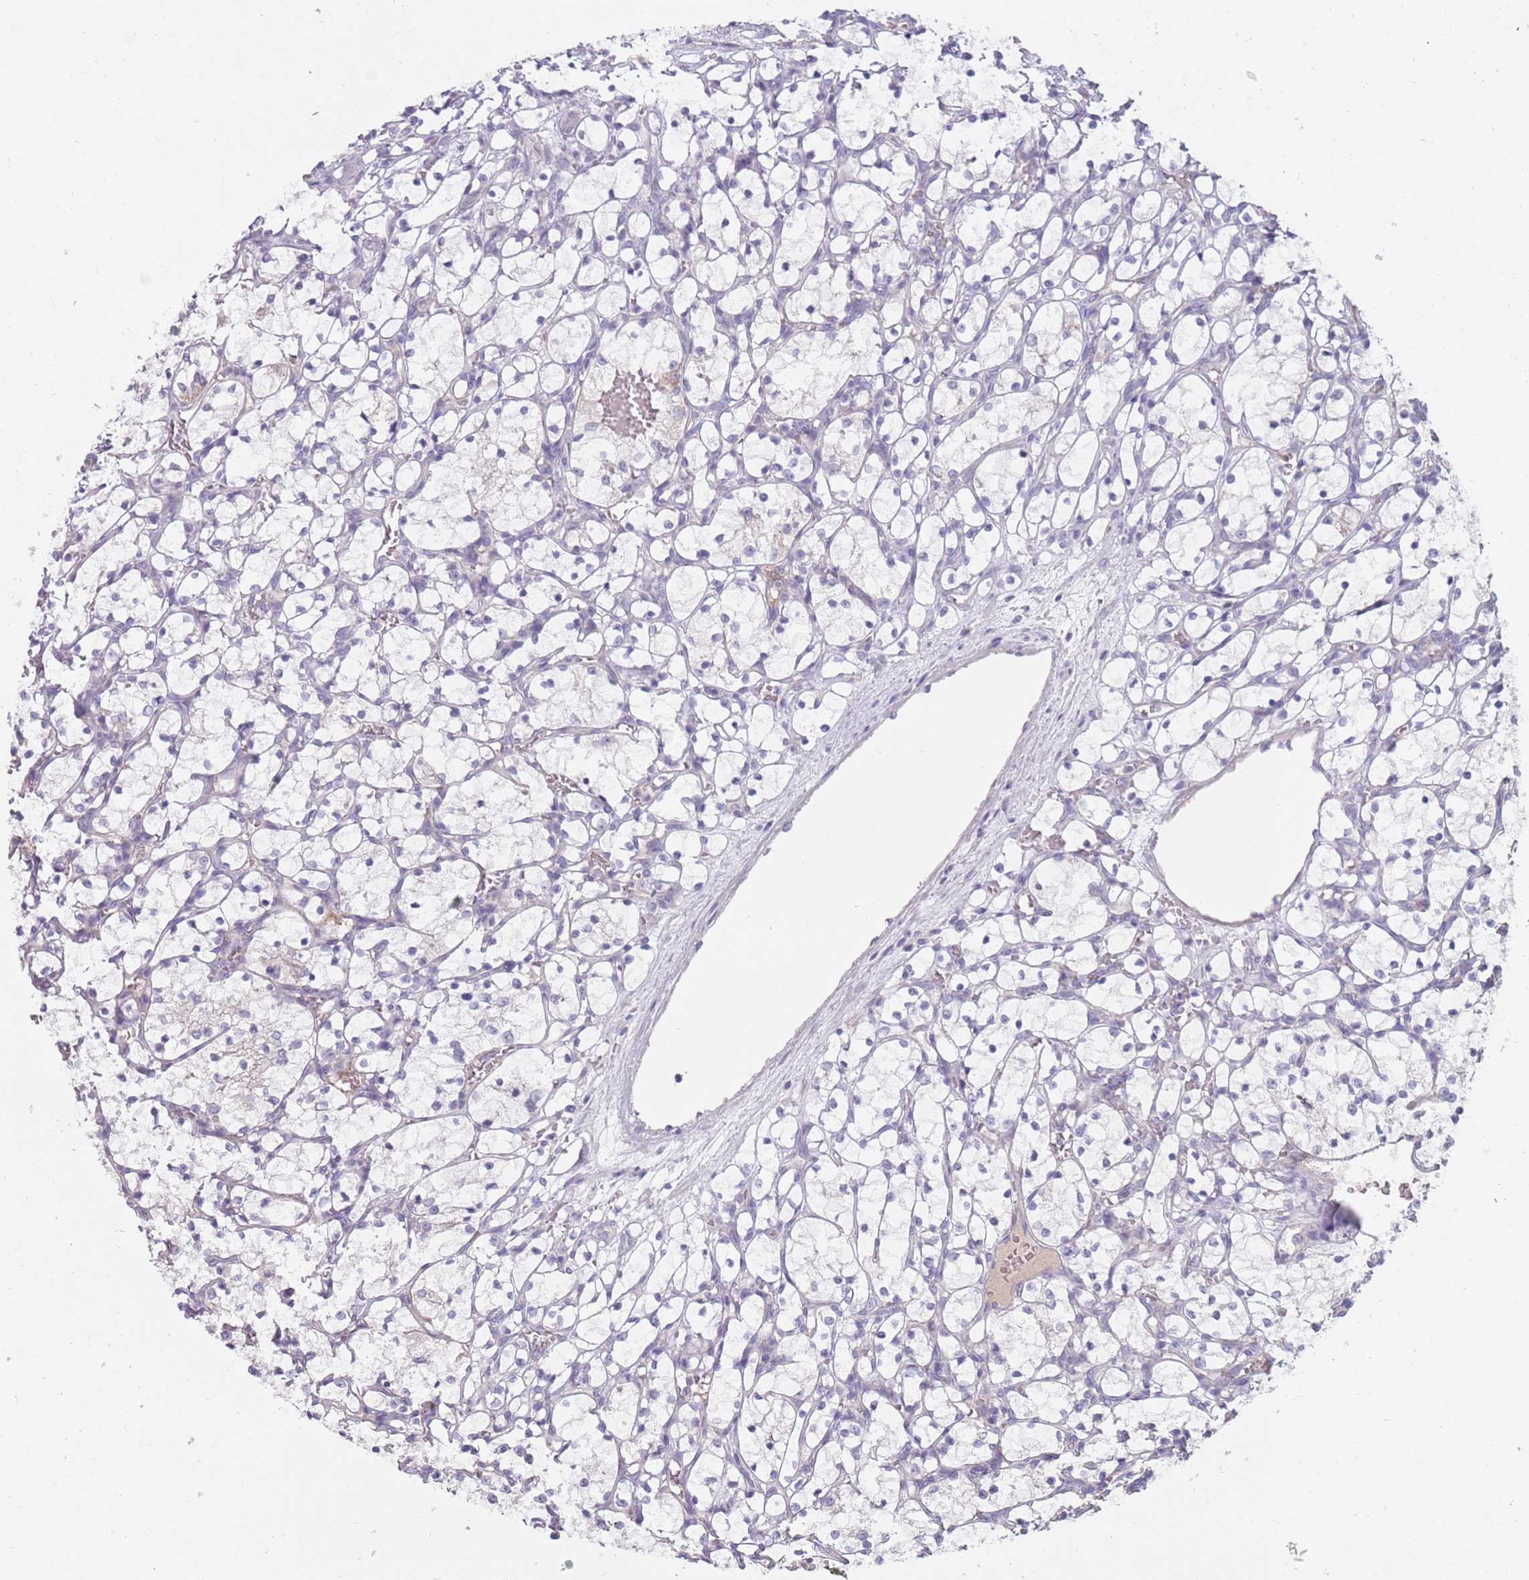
{"staining": {"intensity": "negative", "quantity": "none", "location": "none"}, "tissue": "renal cancer", "cell_type": "Tumor cells", "image_type": "cancer", "snomed": [{"axis": "morphology", "description": "Adenocarcinoma, NOS"}, {"axis": "topography", "description": "Kidney"}], "caption": "Immunohistochemistry (IHC) photomicrograph of neoplastic tissue: human renal adenocarcinoma stained with DAB (3,3'-diaminobenzidine) demonstrates no significant protein expression in tumor cells.", "gene": "DDX4", "patient": {"sex": "female", "age": 69}}